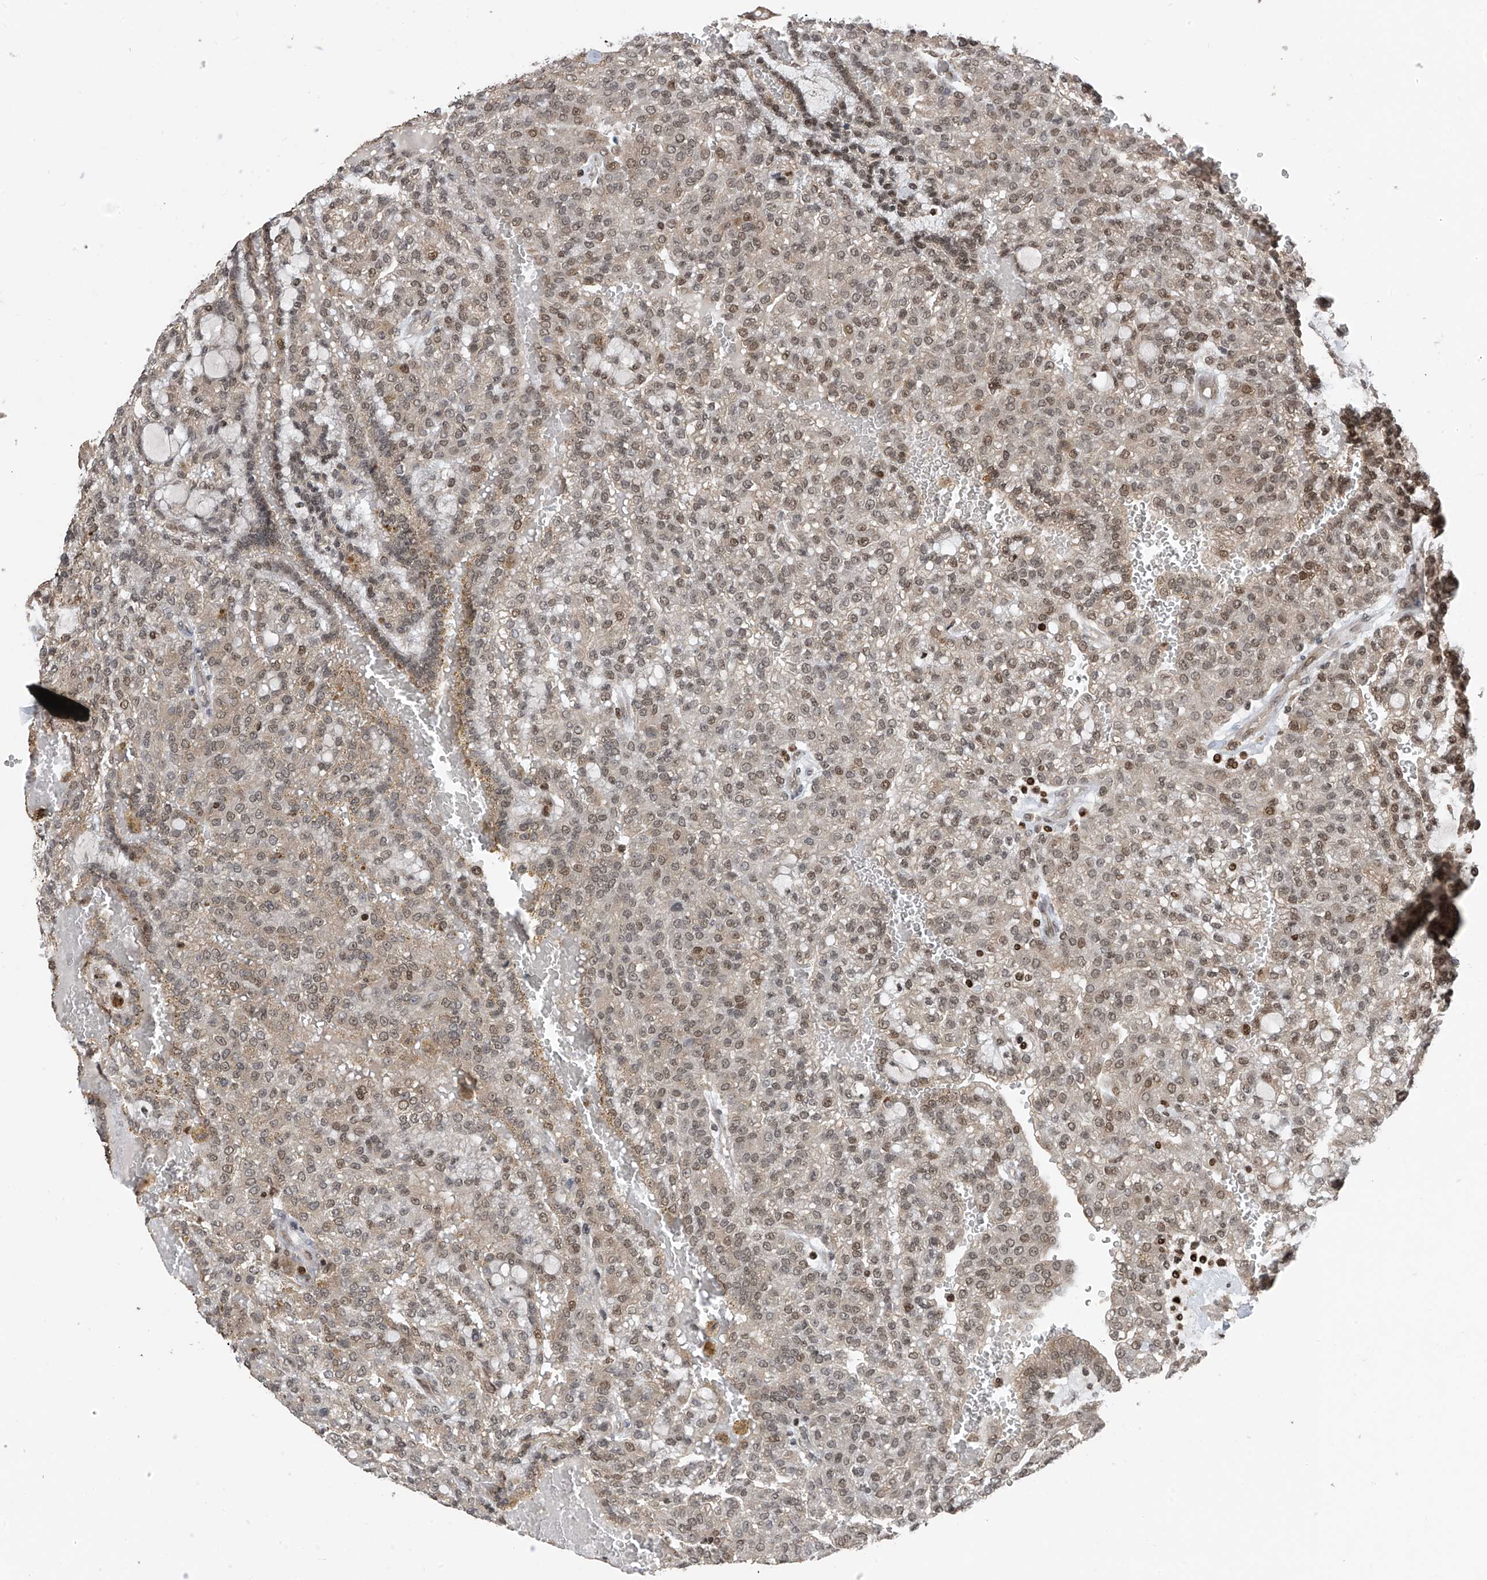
{"staining": {"intensity": "moderate", "quantity": ">75%", "location": "nuclear"}, "tissue": "renal cancer", "cell_type": "Tumor cells", "image_type": "cancer", "snomed": [{"axis": "morphology", "description": "Adenocarcinoma, NOS"}, {"axis": "topography", "description": "Kidney"}], "caption": "Renal adenocarcinoma tissue displays moderate nuclear expression in approximately >75% of tumor cells The protein of interest is shown in brown color, while the nuclei are stained blue.", "gene": "DNAJC9", "patient": {"sex": "male", "age": 63}}